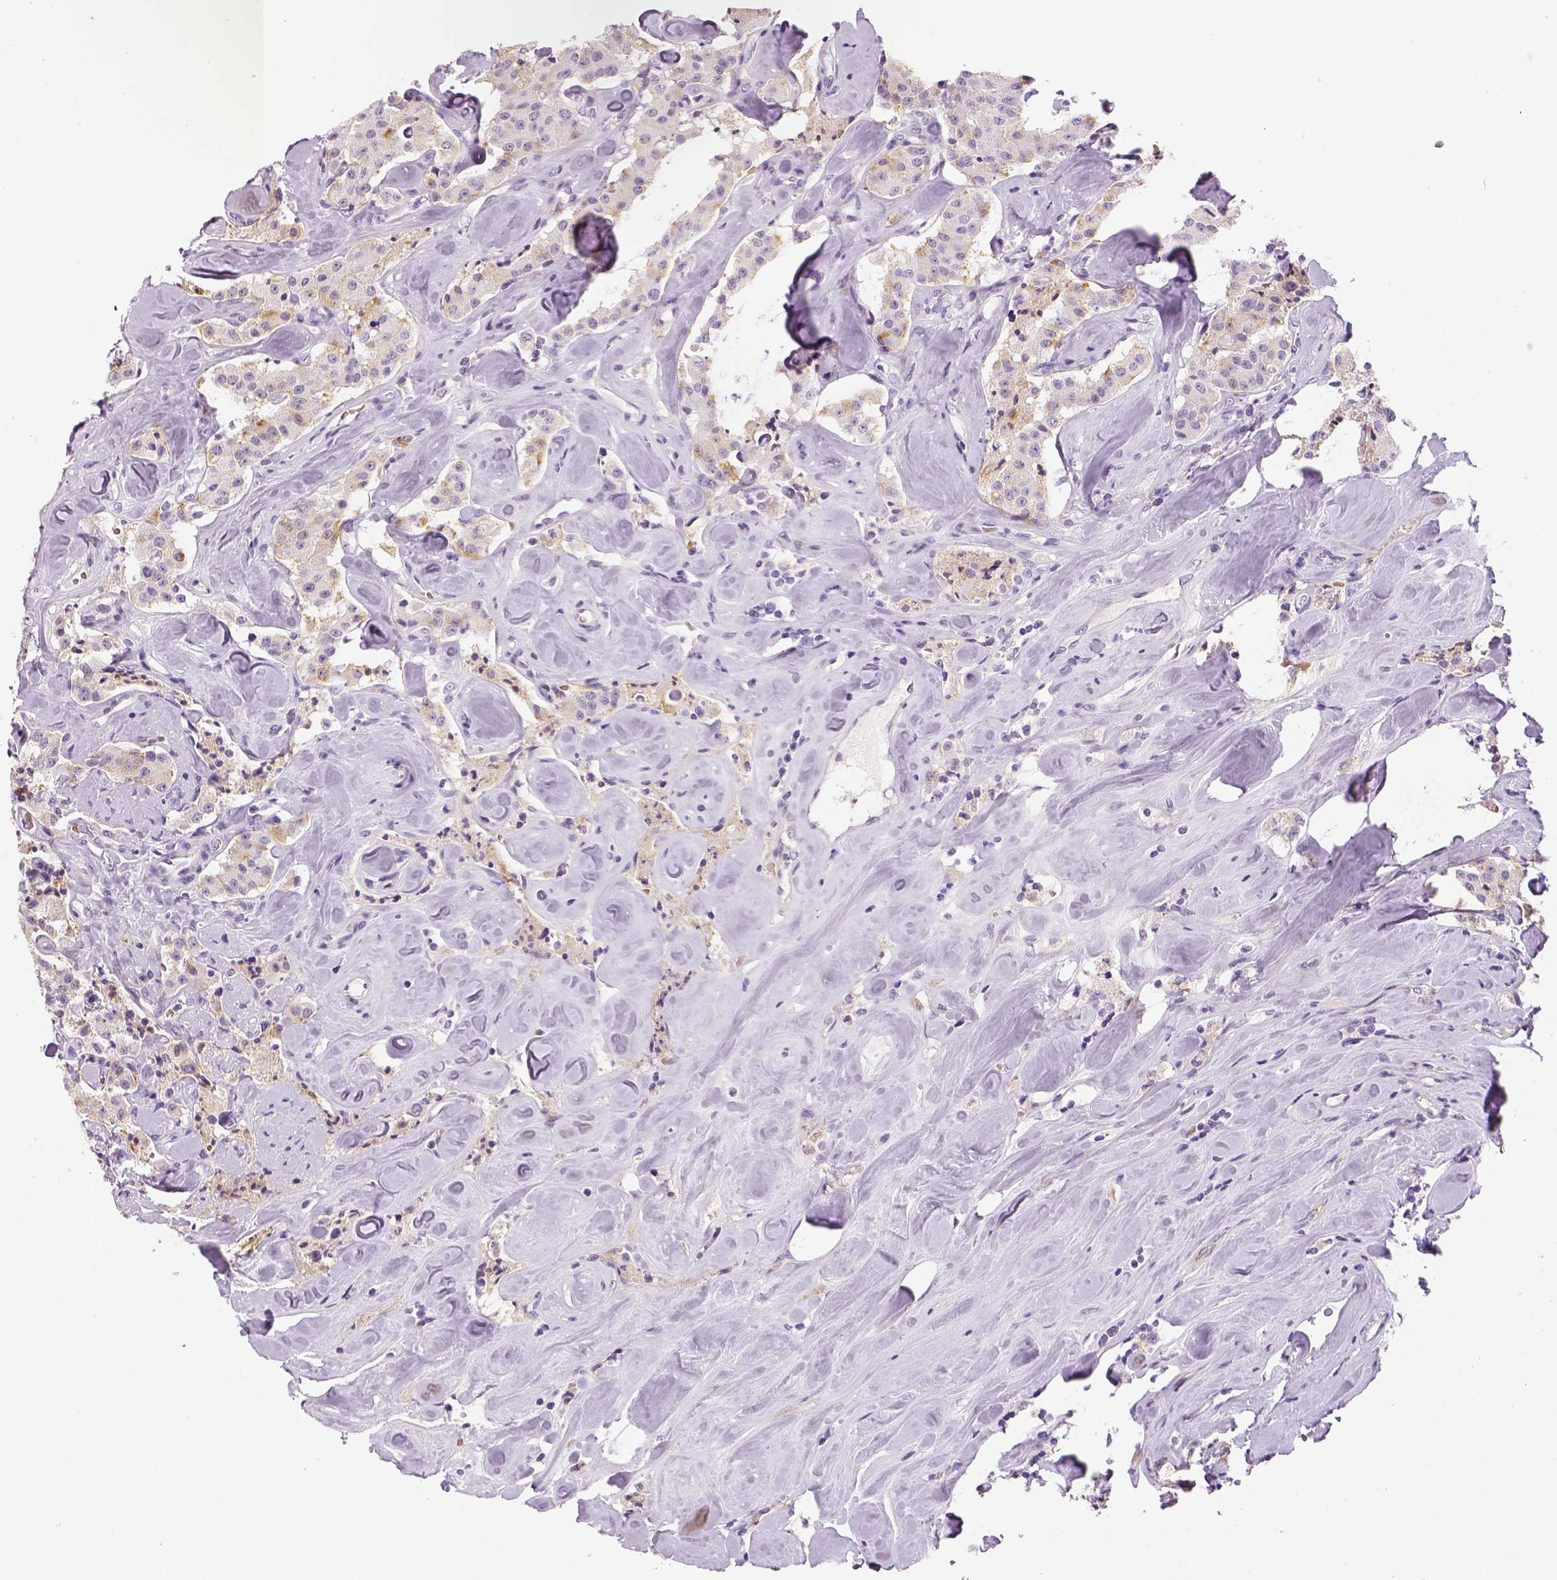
{"staining": {"intensity": "moderate", "quantity": "25%-75%", "location": "cytoplasmic/membranous"}, "tissue": "carcinoid", "cell_type": "Tumor cells", "image_type": "cancer", "snomed": [{"axis": "morphology", "description": "Carcinoid, malignant, NOS"}, {"axis": "topography", "description": "Pancreas"}], "caption": "A brown stain labels moderate cytoplasmic/membranous expression of a protein in carcinoid tumor cells.", "gene": "TSPAN7", "patient": {"sex": "male", "age": 41}}